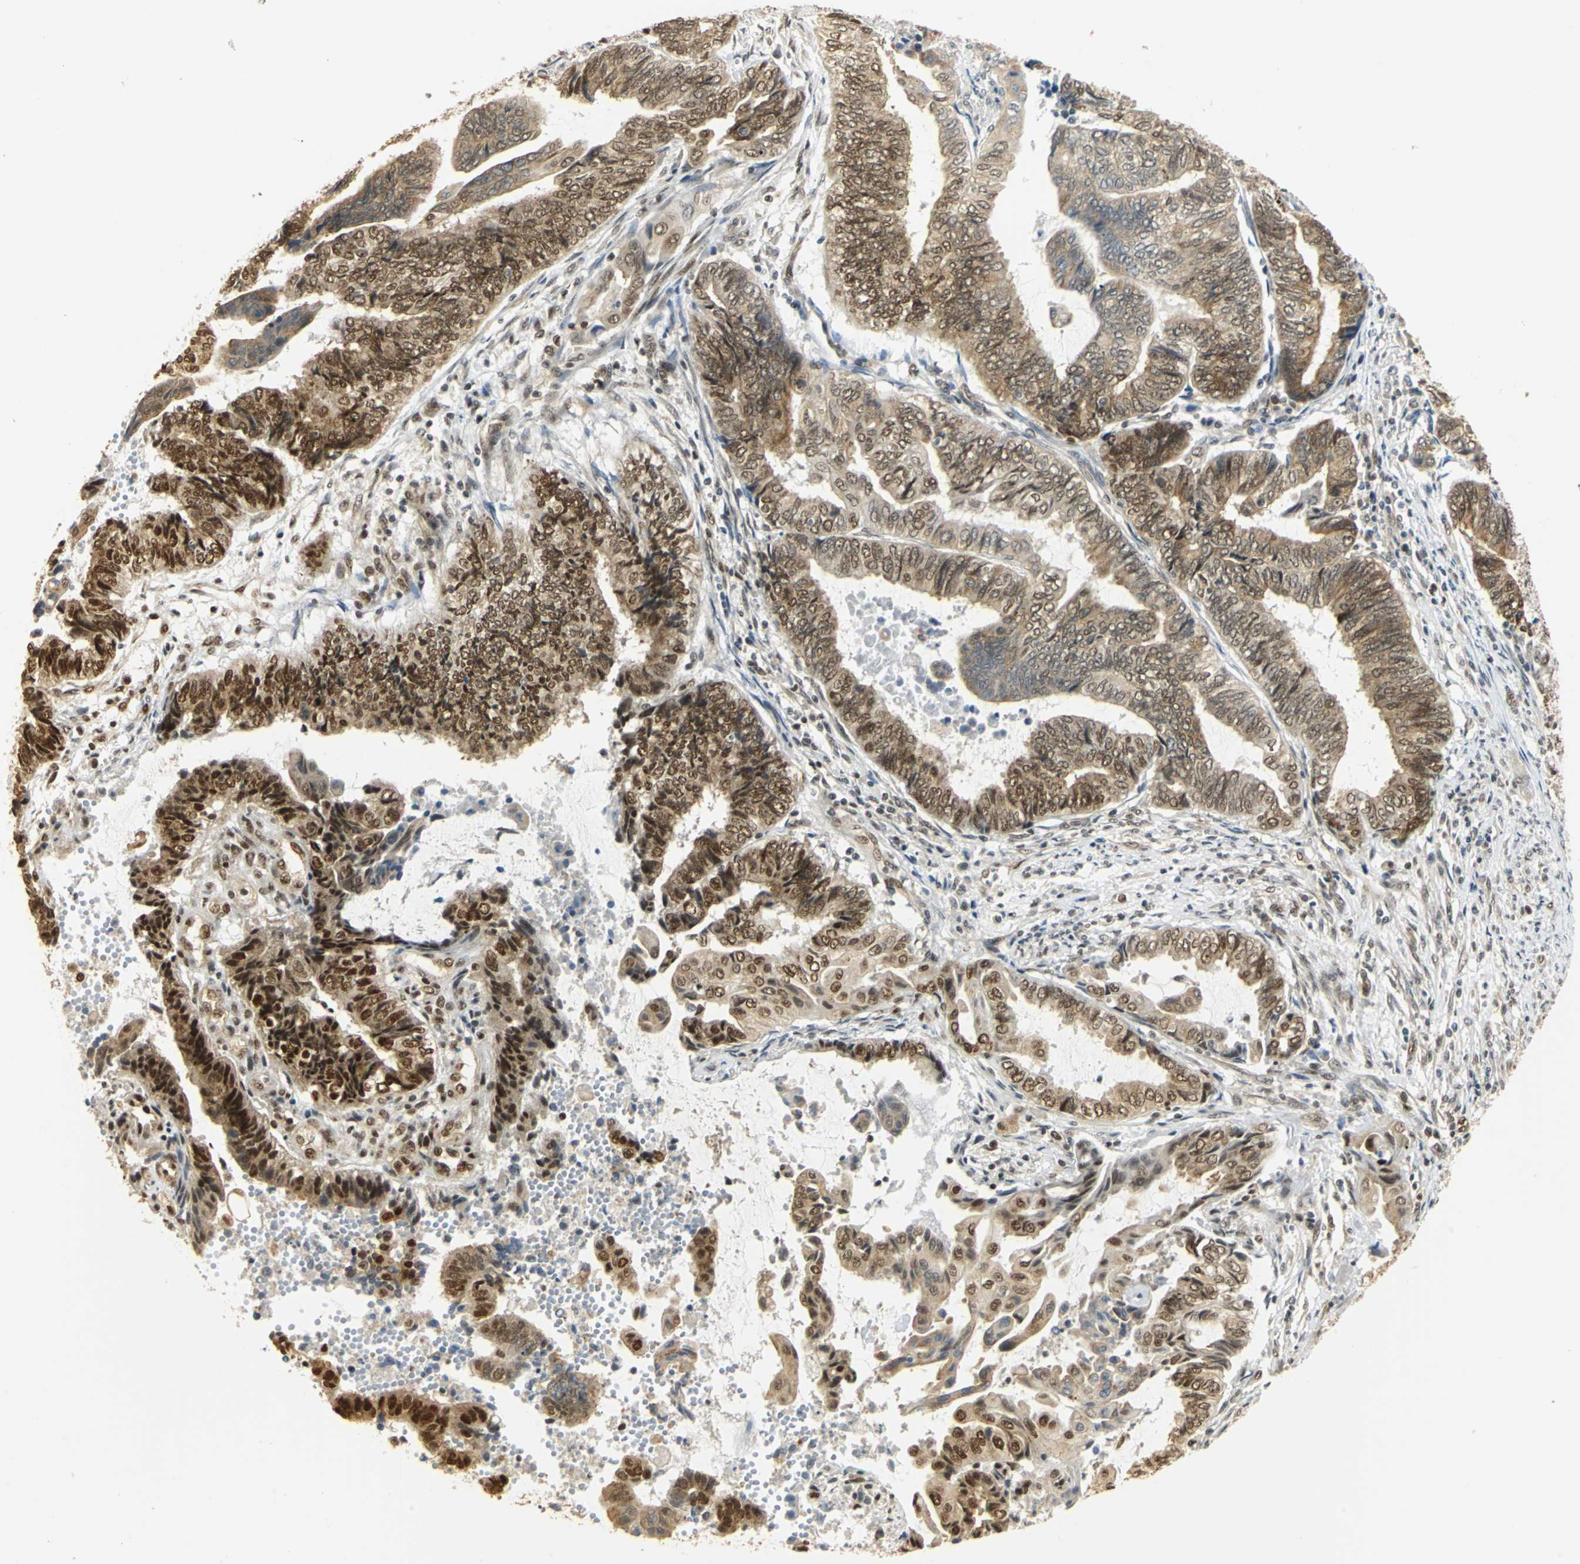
{"staining": {"intensity": "moderate", "quantity": ">75%", "location": "cytoplasmic/membranous,nuclear"}, "tissue": "endometrial cancer", "cell_type": "Tumor cells", "image_type": "cancer", "snomed": [{"axis": "morphology", "description": "Adenocarcinoma, NOS"}, {"axis": "topography", "description": "Uterus"}, {"axis": "topography", "description": "Endometrium"}], "caption": "Endometrial cancer (adenocarcinoma) stained with DAB immunohistochemistry (IHC) reveals medium levels of moderate cytoplasmic/membranous and nuclear positivity in about >75% of tumor cells. (IHC, brightfield microscopy, high magnification).", "gene": "DDX5", "patient": {"sex": "female", "age": 70}}